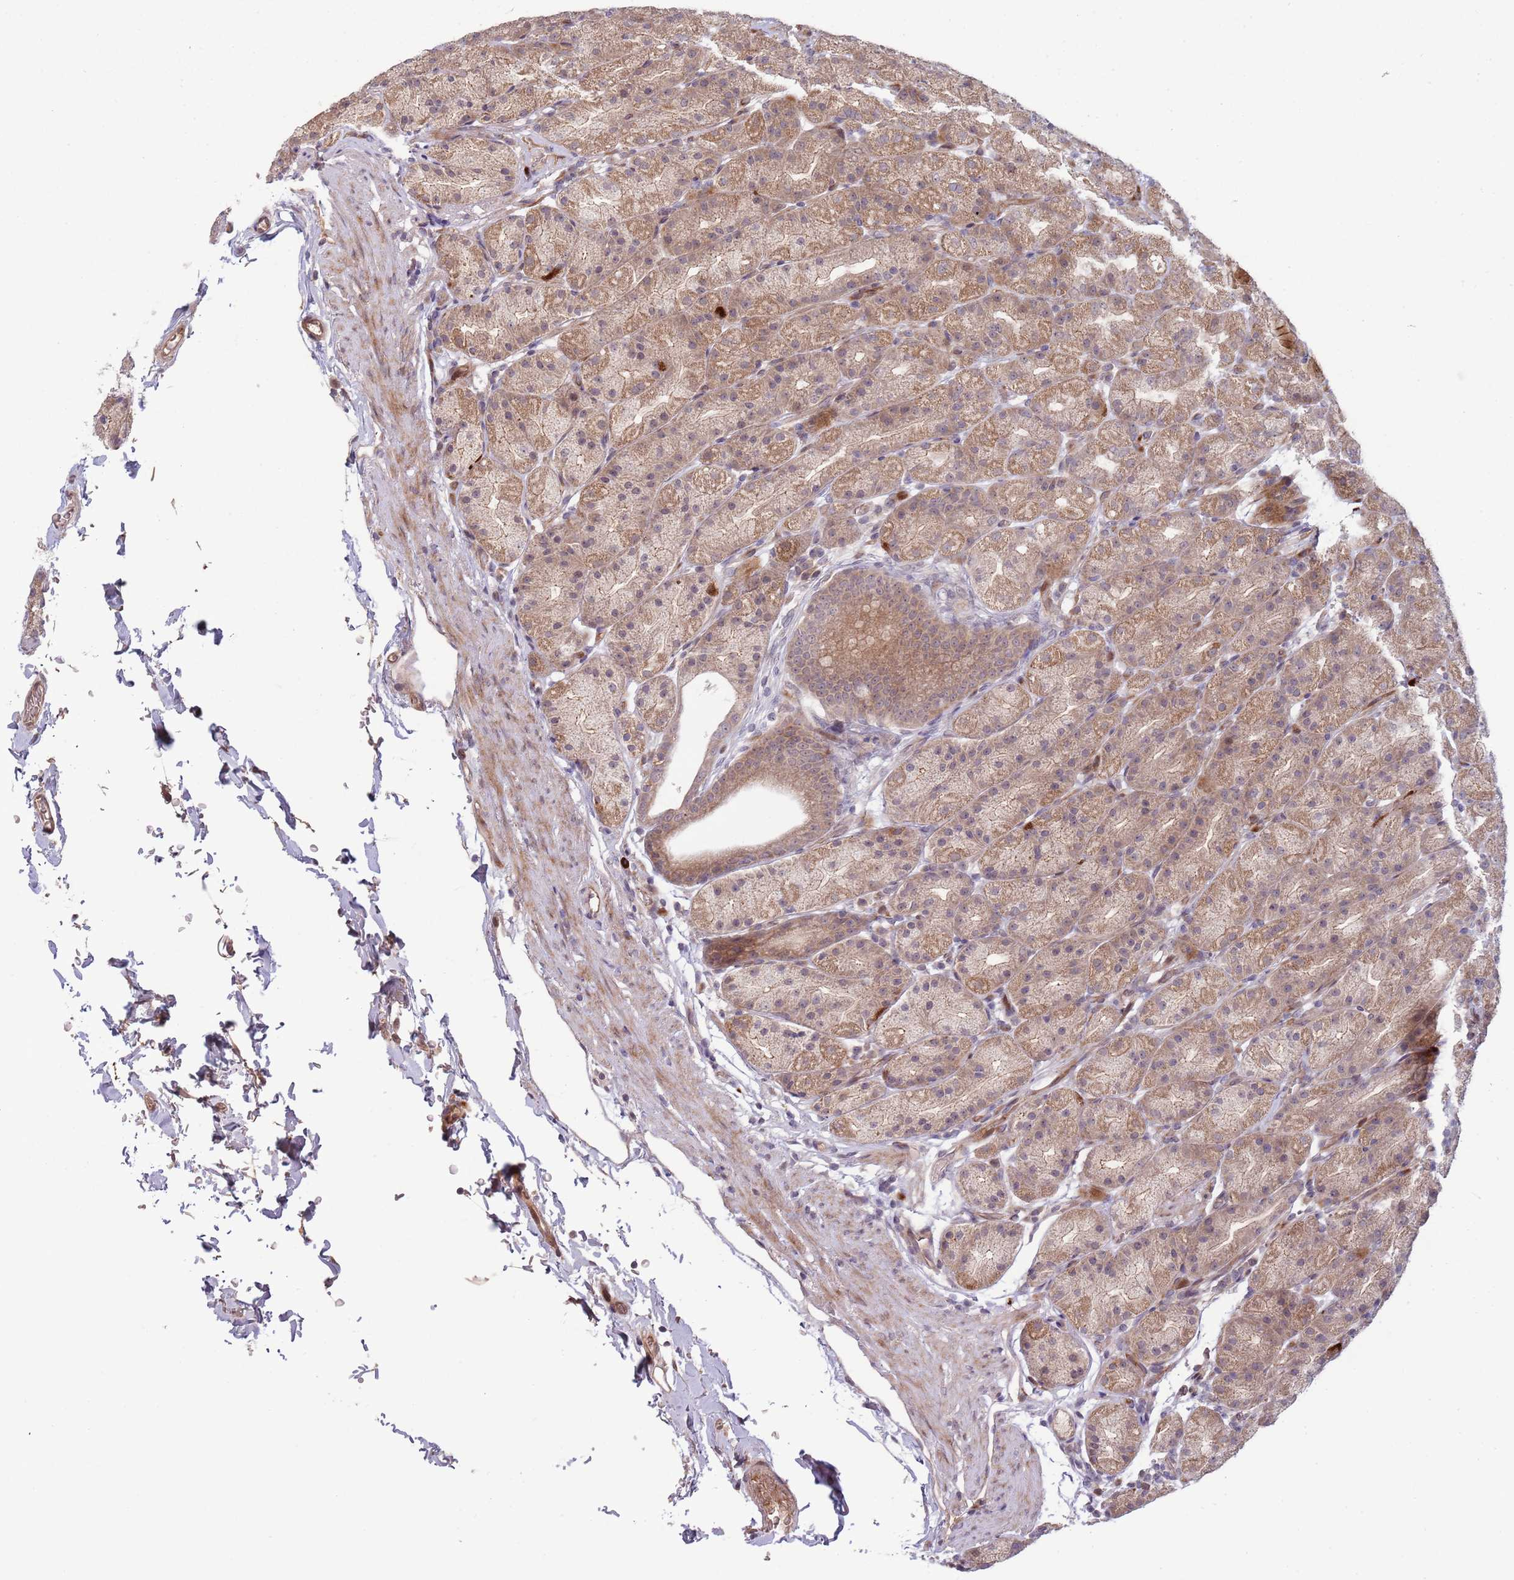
{"staining": {"intensity": "strong", "quantity": "25%-75%", "location": "cytoplasmic/membranous,nuclear"}, "tissue": "stomach", "cell_type": "Glandular cells", "image_type": "normal", "snomed": [{"axis": "morphology", "description": "Normal tissue, NOS"}, {"axis": "topography", "description": "Stomach, upper"}, {"axis": "topography", "description": "Stomach"}], "caption": "Glandular cells display high levels of strong cytoplasmic/membranous,nuclear positivity in approximately 25%-75% of cells in unremarkable human stomach. Nuclei are stained in blue.", "gene": "NT5DC4", "patient": {"sex": "male", "age": 68}}